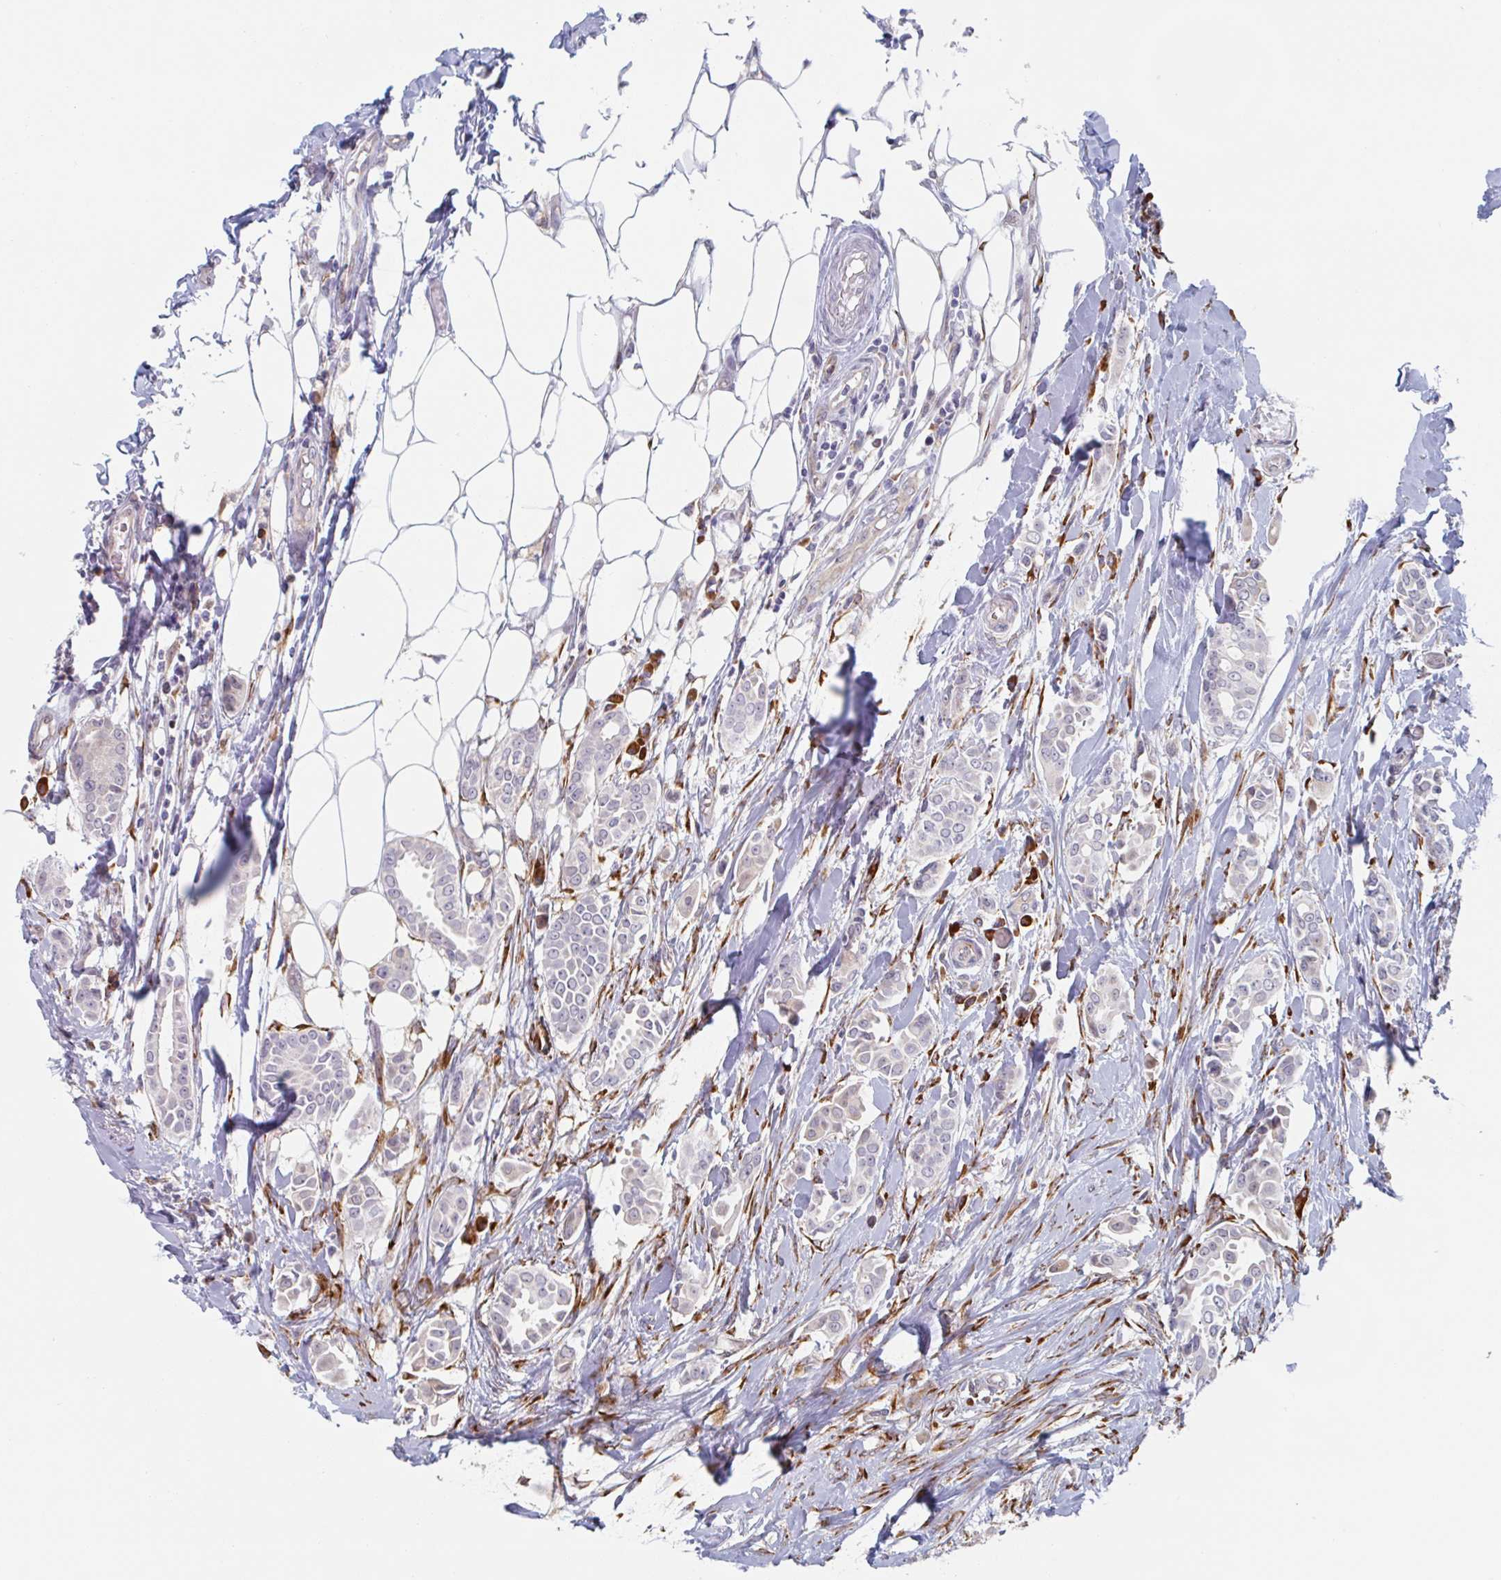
{"staining": {"intensity": "negative", "quantity": "none", "location": "none"}, "tissue": "breast cancer", "cell_type": "Tumor cells", "image_type": "cancer", "snomed": [{"axis": "morphology", "description": "Duct carcinoma"}, {"axis": "topography", "description": "Breast"}], "caption": "Breast invasive ductal carcinoma was stained to show a protein in brown. There is no significant expression in tumor cells.", "gene": "TRAPPC10", "patient": {"sex": "female", "age": 64}}